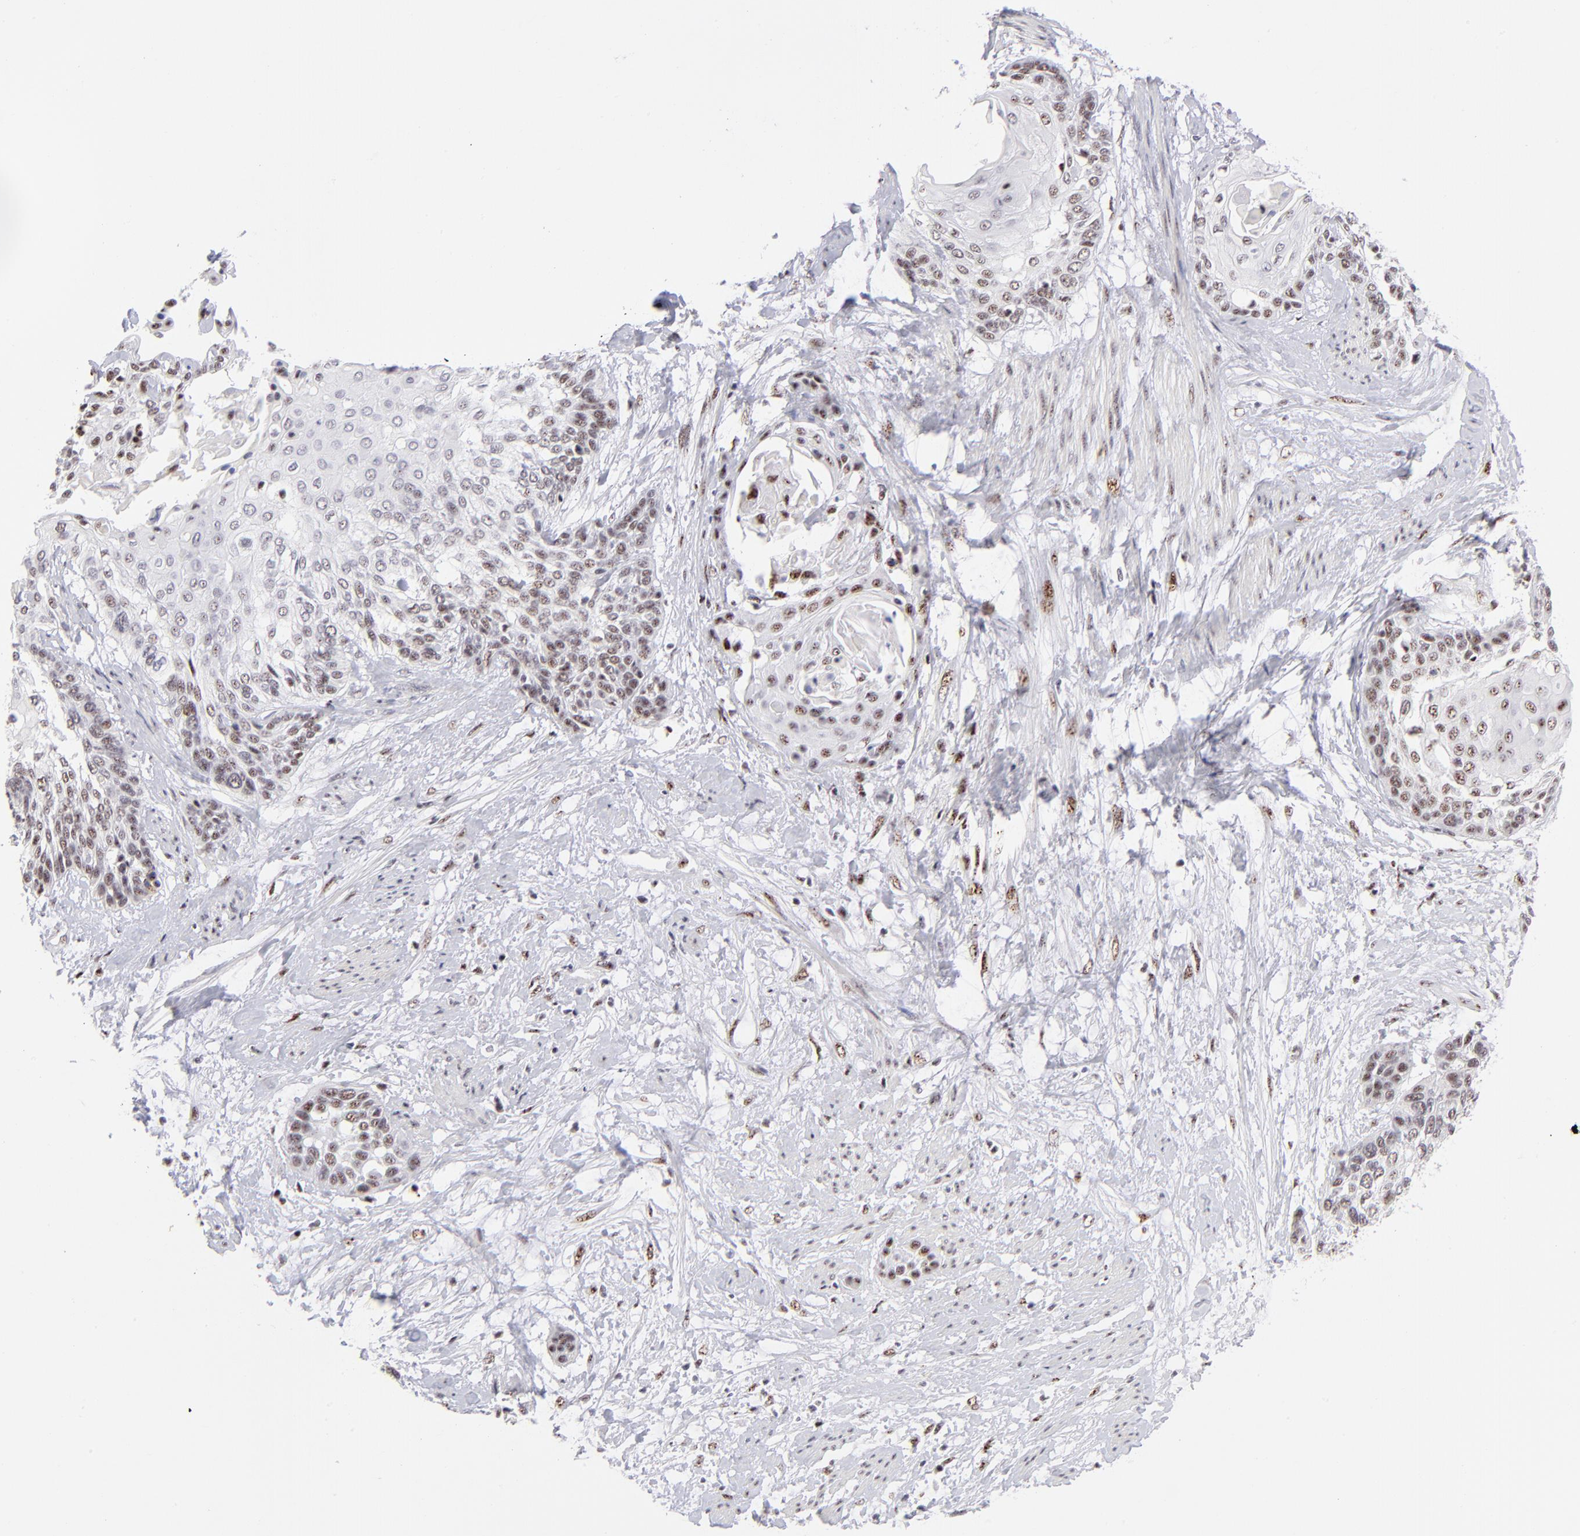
{"staining": {"intensity": "moderate", "quantity": ">75%", "location": "nuclear"}, "tissue": "cervical cancer", "cell_type": "Tumor cells", "image_type": "cancer", "snomed": [{"axis": "morphology", "description": "Squamous cell carcinoma, NOS"}, {"axis": "topography", "description": "Cervix"}], "caption": "Brown immunohistochemical staining in squamous cell carcinoma (cervical) reveals moderate nuclear positivity in about >75% of tumor cells. (Stains: DAB in brown, nuclei in blue, Microscopy: brightfield microscopy at high magnification).", "gene": "CDC25C", "patient": {"sex": "female", "age": 57}}